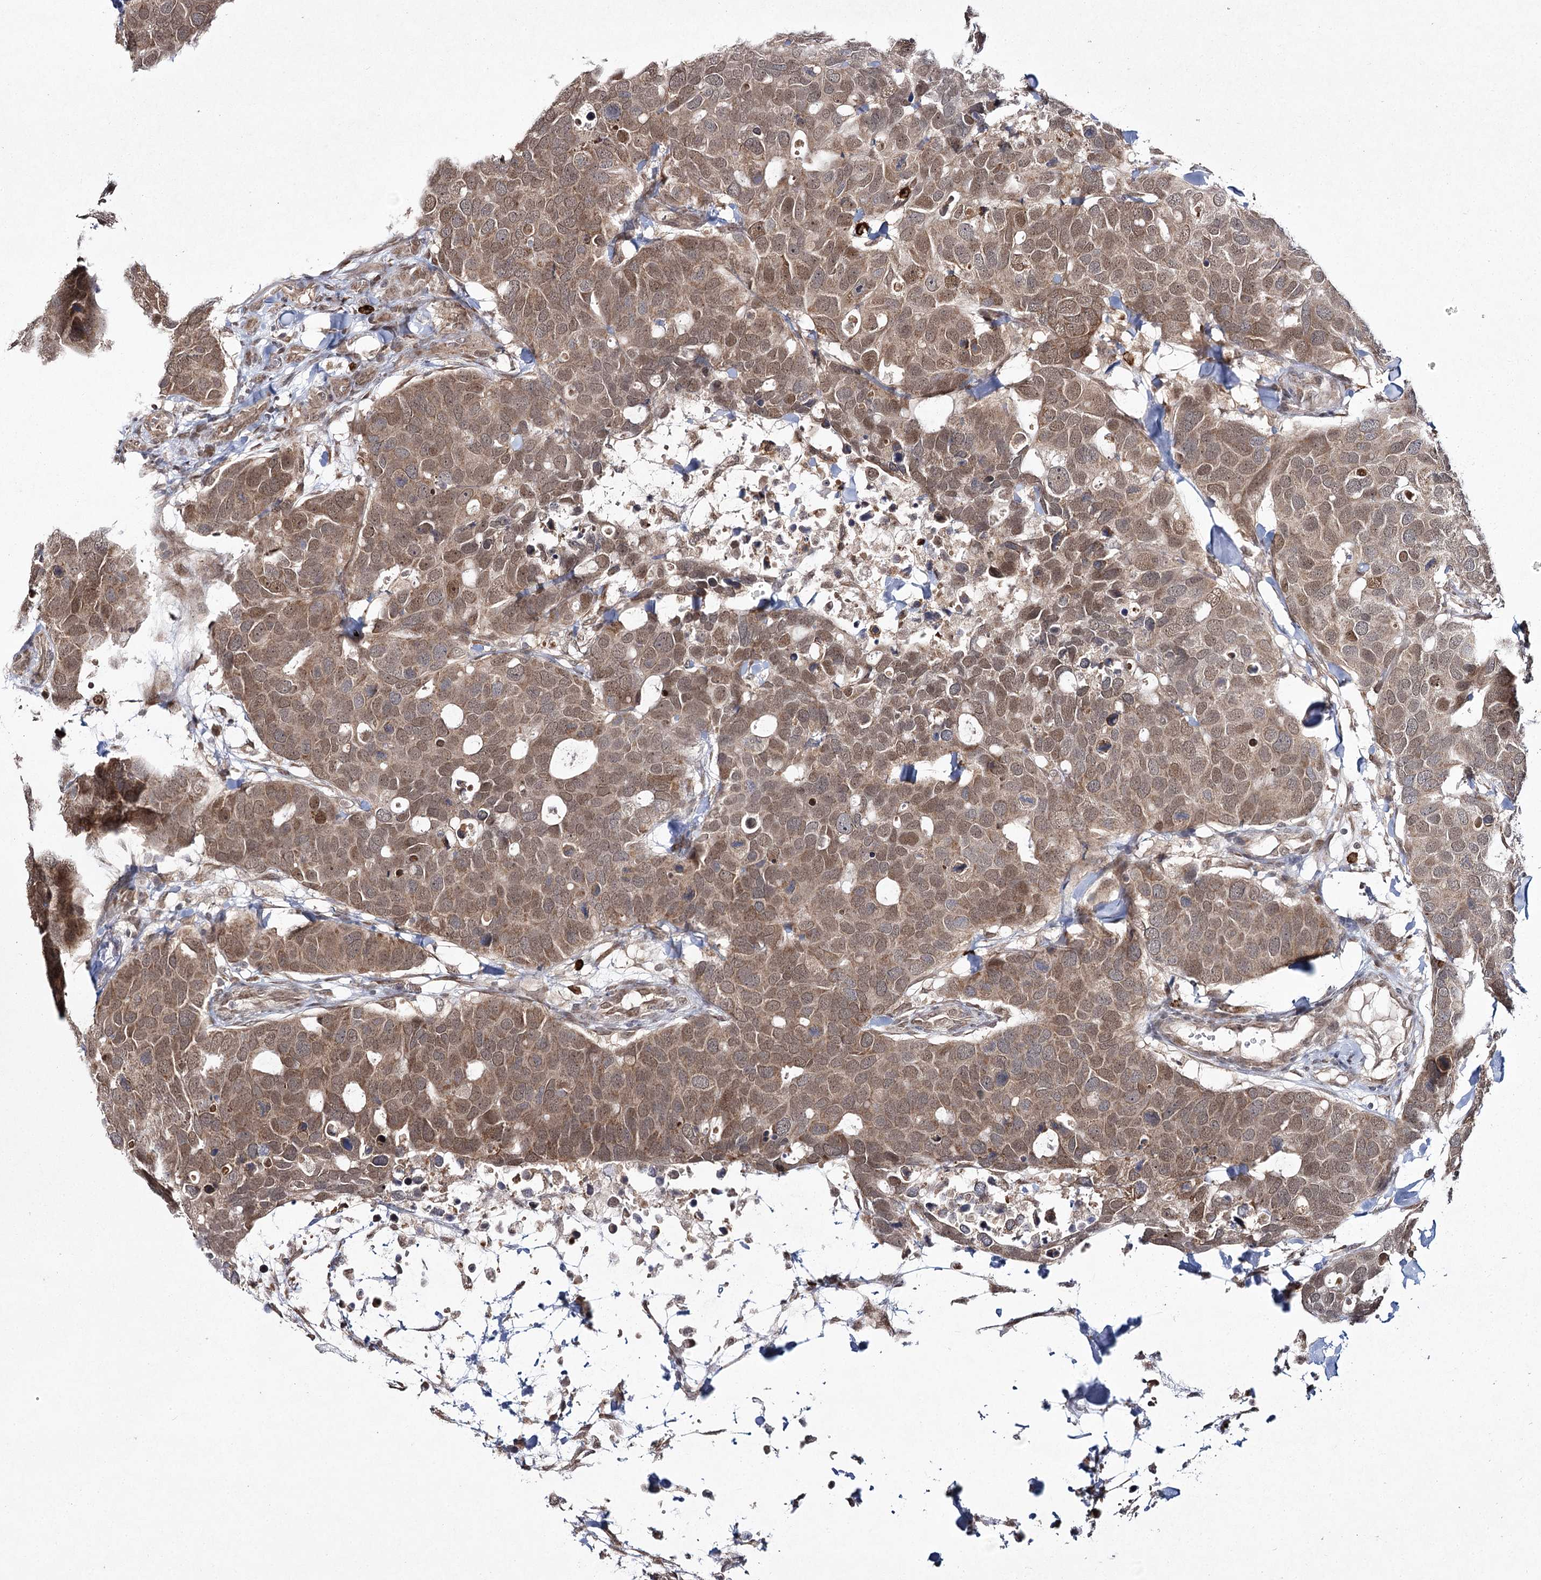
{"staining": {"intensity": "moderate", "quantity": ">75%", "location": "nuclear"}, "tissue": "breast cancer", "cell_type": "Tumor cells", "image_type": "cancer", "snomed": [{"axis": "morphology", "description": "Duct carcinoma"}, {"axis": "topography", "description": "Breast"}], "caption": "A micrograph showing moderate nuclear expression in approximately >75% of tumor cells in breast intraductal carcinoma, as visualized by brown immunohistochemical staining.", "gene": "TRNT1", "patient": {"sex": "female", "age": 83}}